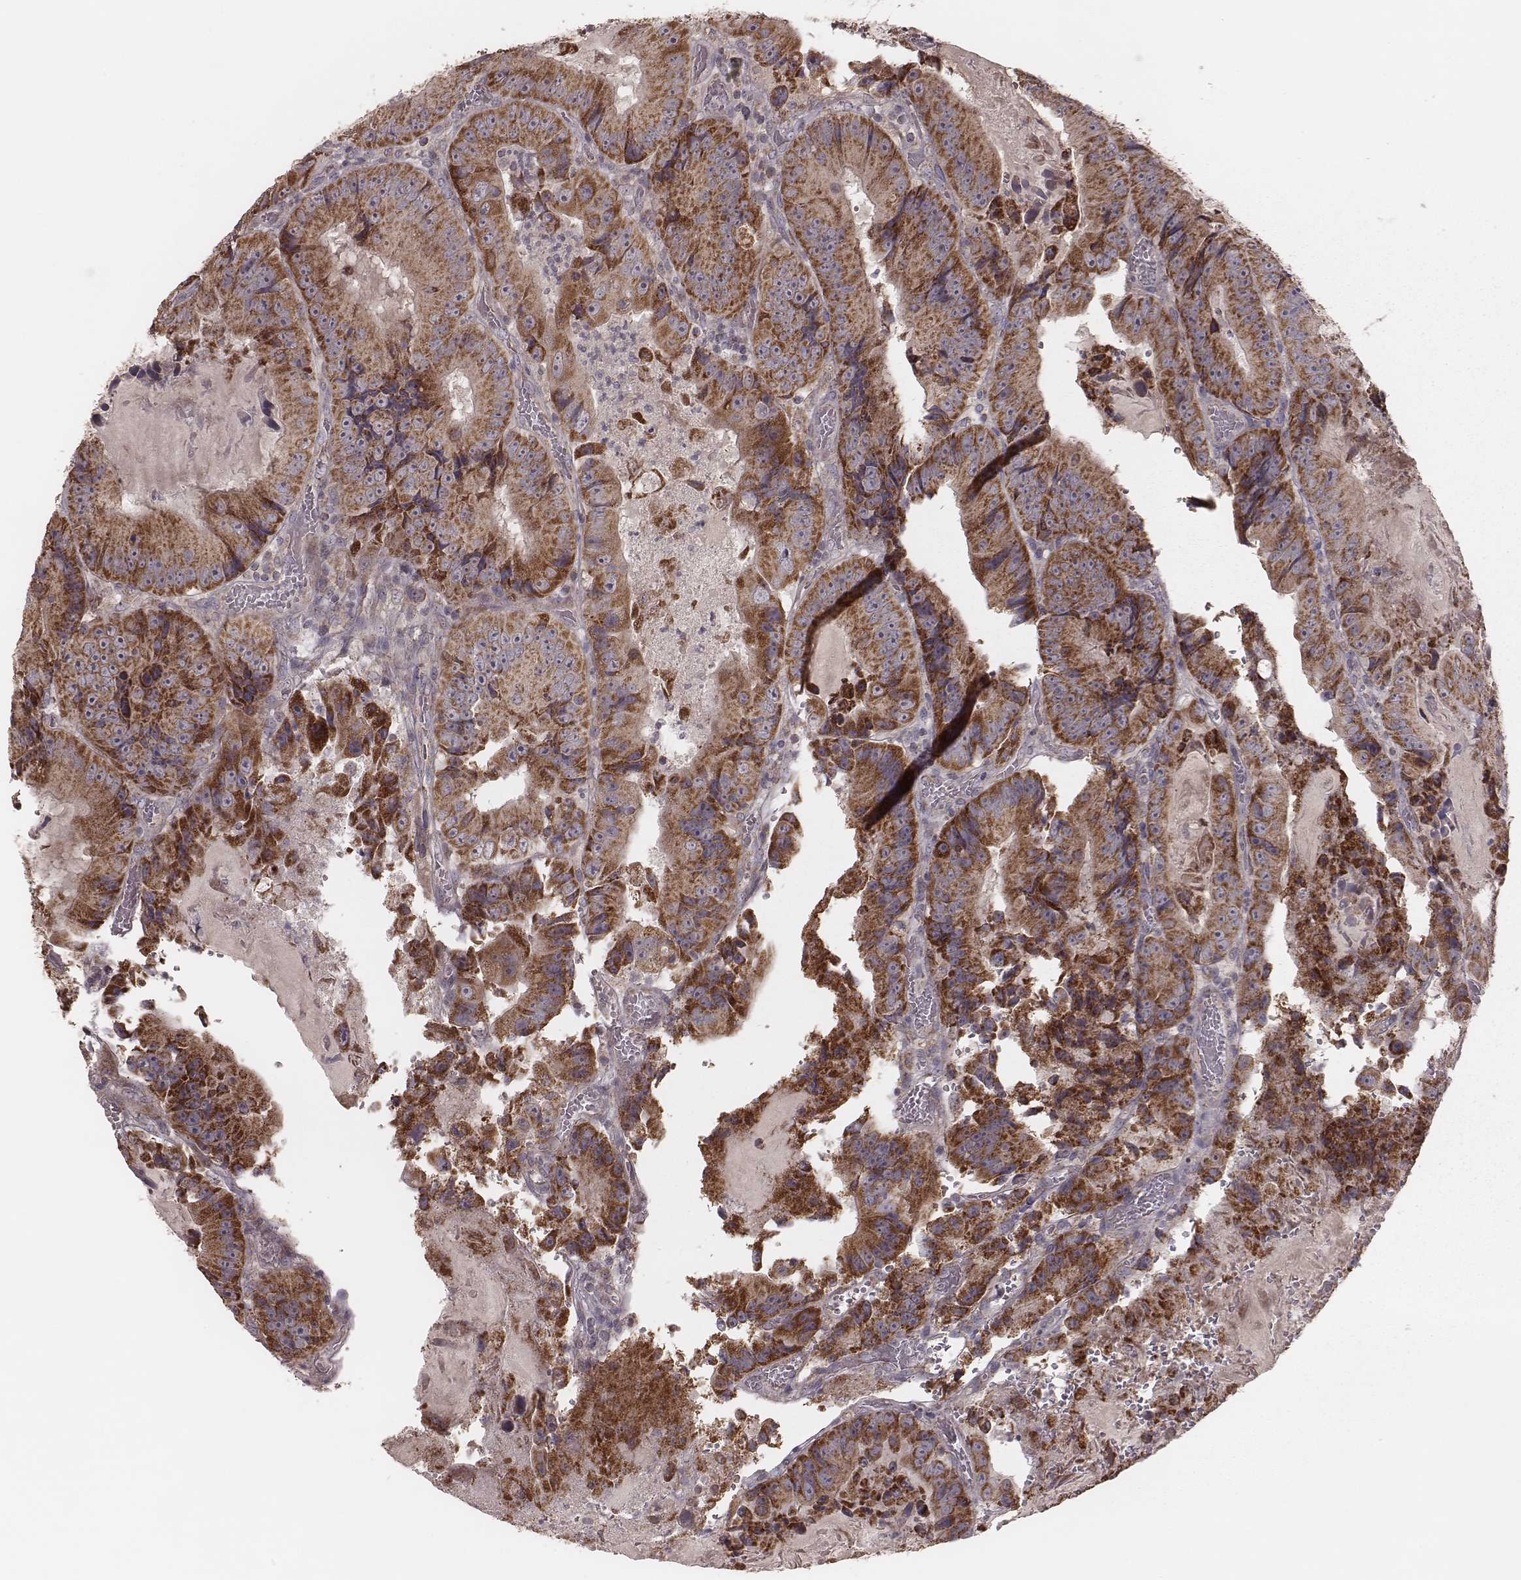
{"staining": {"intensity": "strong", "quantity": ">75%", "location": "cytoplasmic/membranous"}, "tissue": "colorectal cancer", "cell_type": "Tumor cells", "image_type": "cancer", "snomed": [{"axis": "morphology", "description": "Adenocarcinoma, NOS"}, {"axis": "topography", "description": "Colon"}], "caption": "There is high levels of strong cytoplasmic/membranous staining in tumor cells of colorectal cancer (adenocarcinoma), as demonstrated by immunohistochemical staining (brown color).", "gene": "MRPS27", "patient": {"sex": "female", "age": 86}}